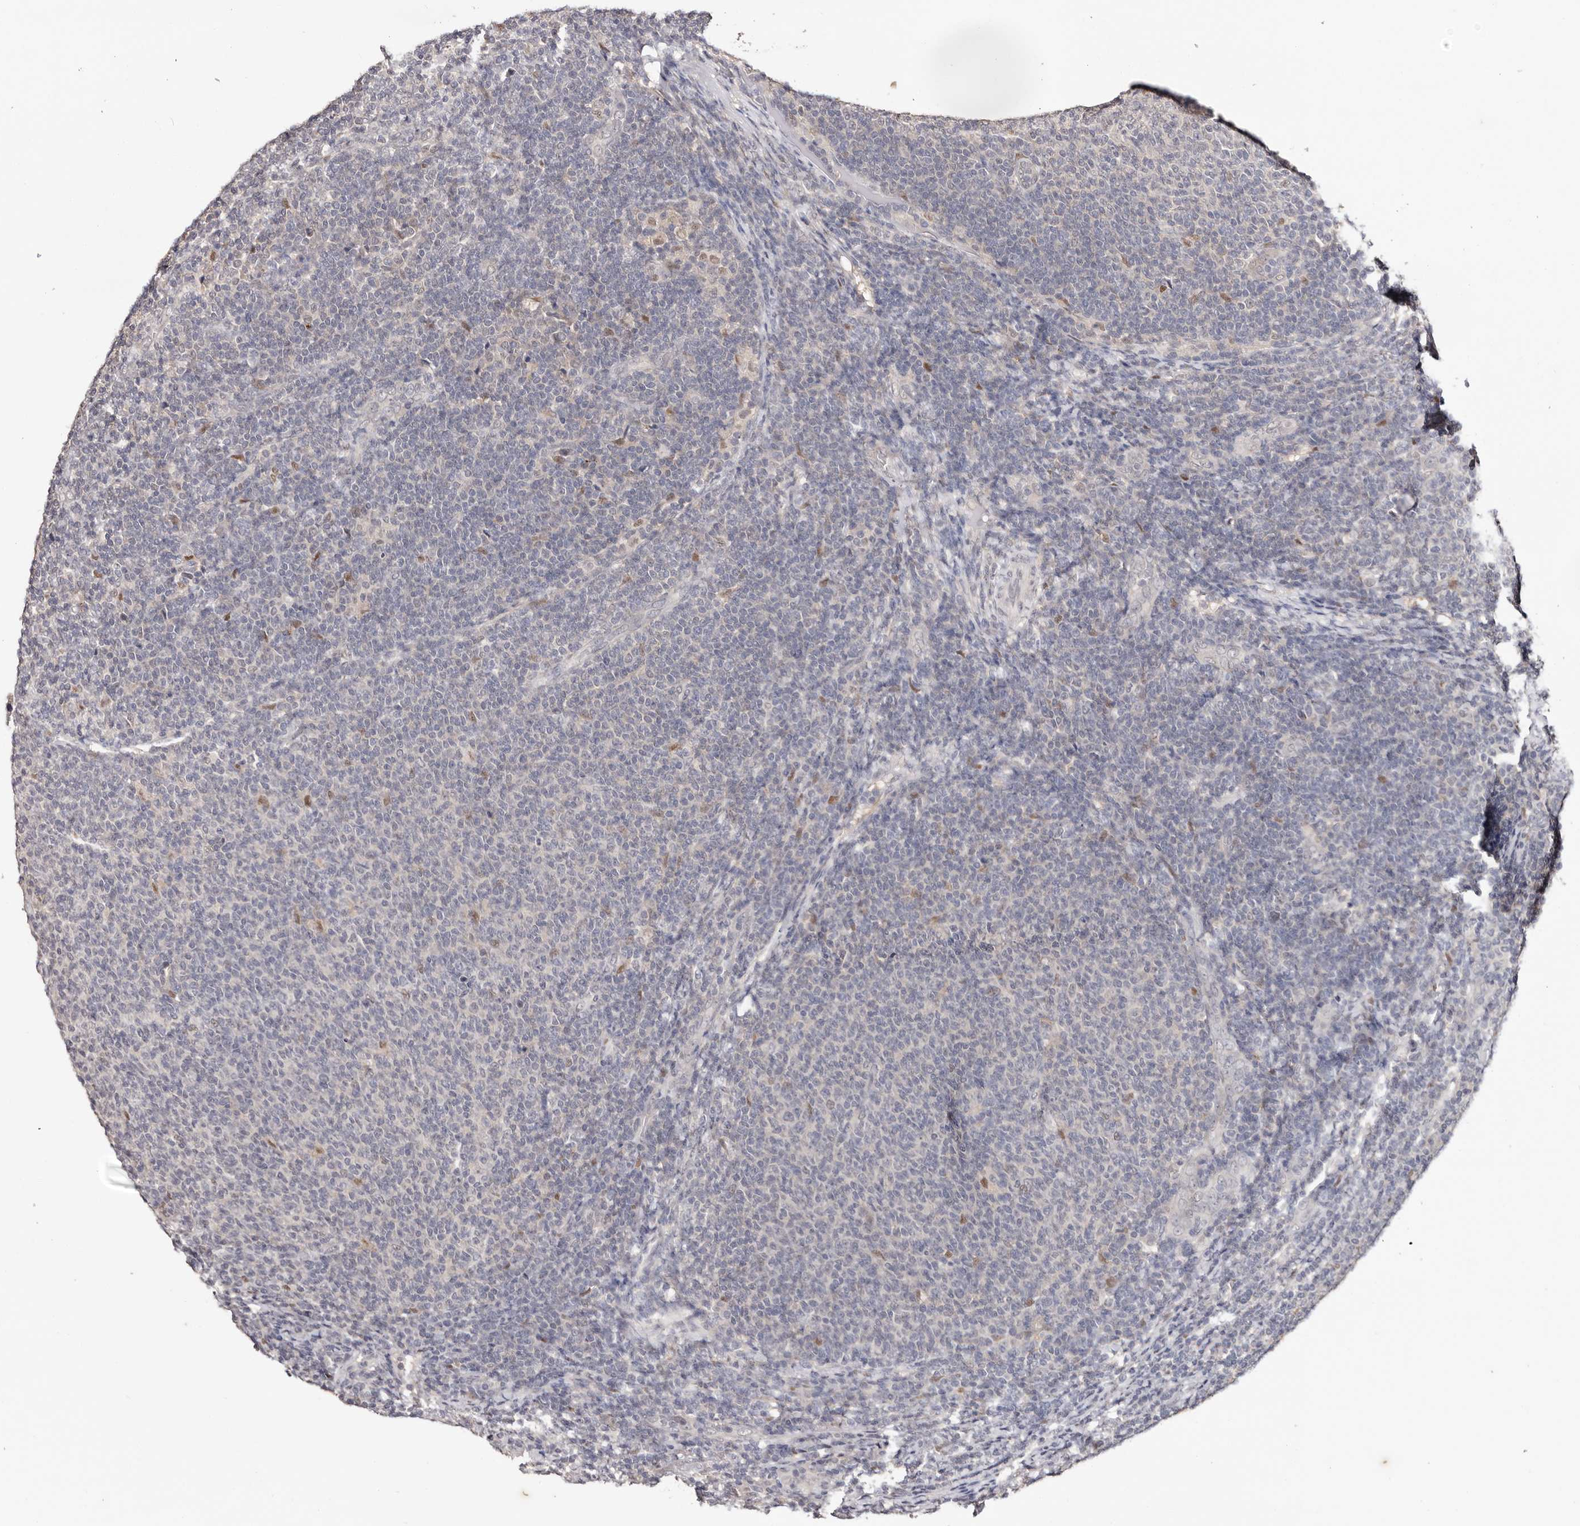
{"staining": {"intensity": "negative", "quantity": "none", "location": "none"}, "tissue": "lymphoma", "cell_type": "Tumor cells", "image_type": "cancer", "snomed": [{"axis": "morphology", "description": "Malignant lymphoma, non-Hodgkin's type, Low grade"}, {"axis": "topography", "description": "Lymph node"}], "caption": "Tumor cells are negative for brown protein staining in lymphoma. Nuclei are stained in blue.", "gene": "TYW3", "patient": {"sex": "male", "age": 66}}